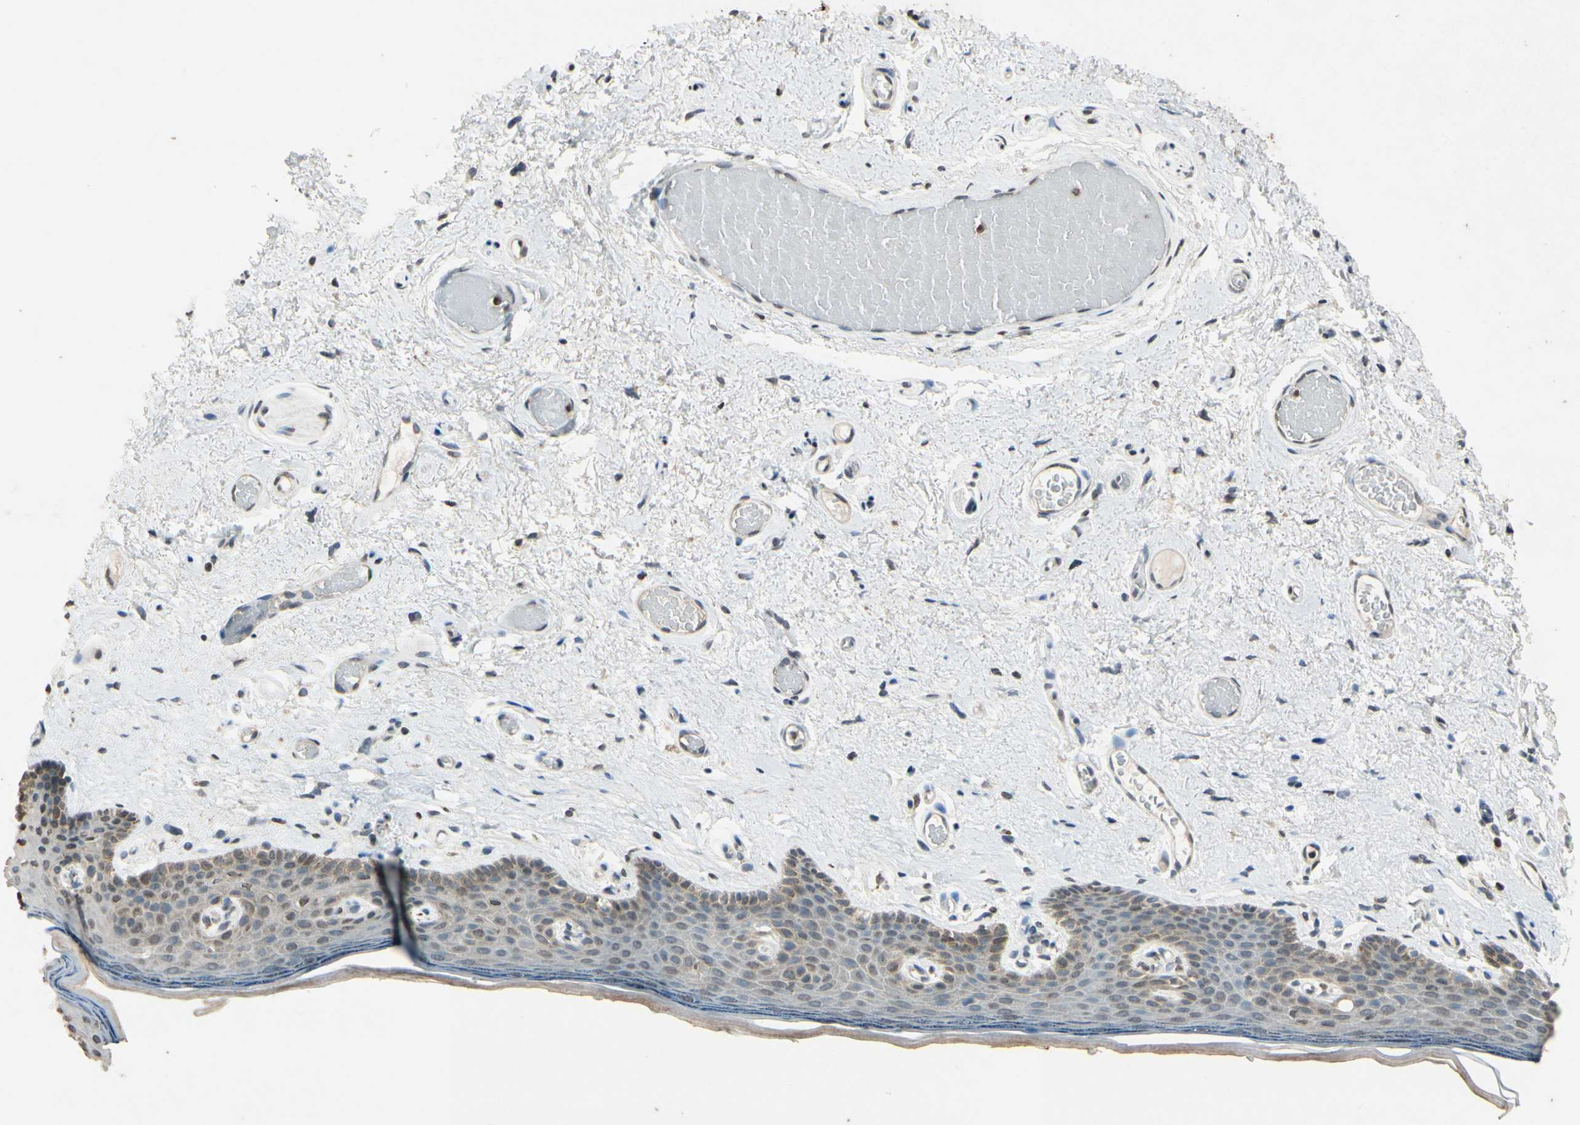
{"staining": {"intensity": "weak", "quantity": "25%-75%", "location": "cytoplasmic/membranous"}, "tissue": "skin", "cell_type": "Epidermal cells", "image_type": "normal", "snomed": [{"axis": "morphology", "description": "Normal tissue, NOS"}, {"axis": "topography", "description": "Vulva"}], "caption": "A brown stain labels weak cytoplasmic/membranous staining of a protein in epidermal cells of benign human skin. (DAB = brown stain, brightfield microscopy at high magnification).", "gene": "CLDN11", "patient": {"sex": "female", "age": 54}}